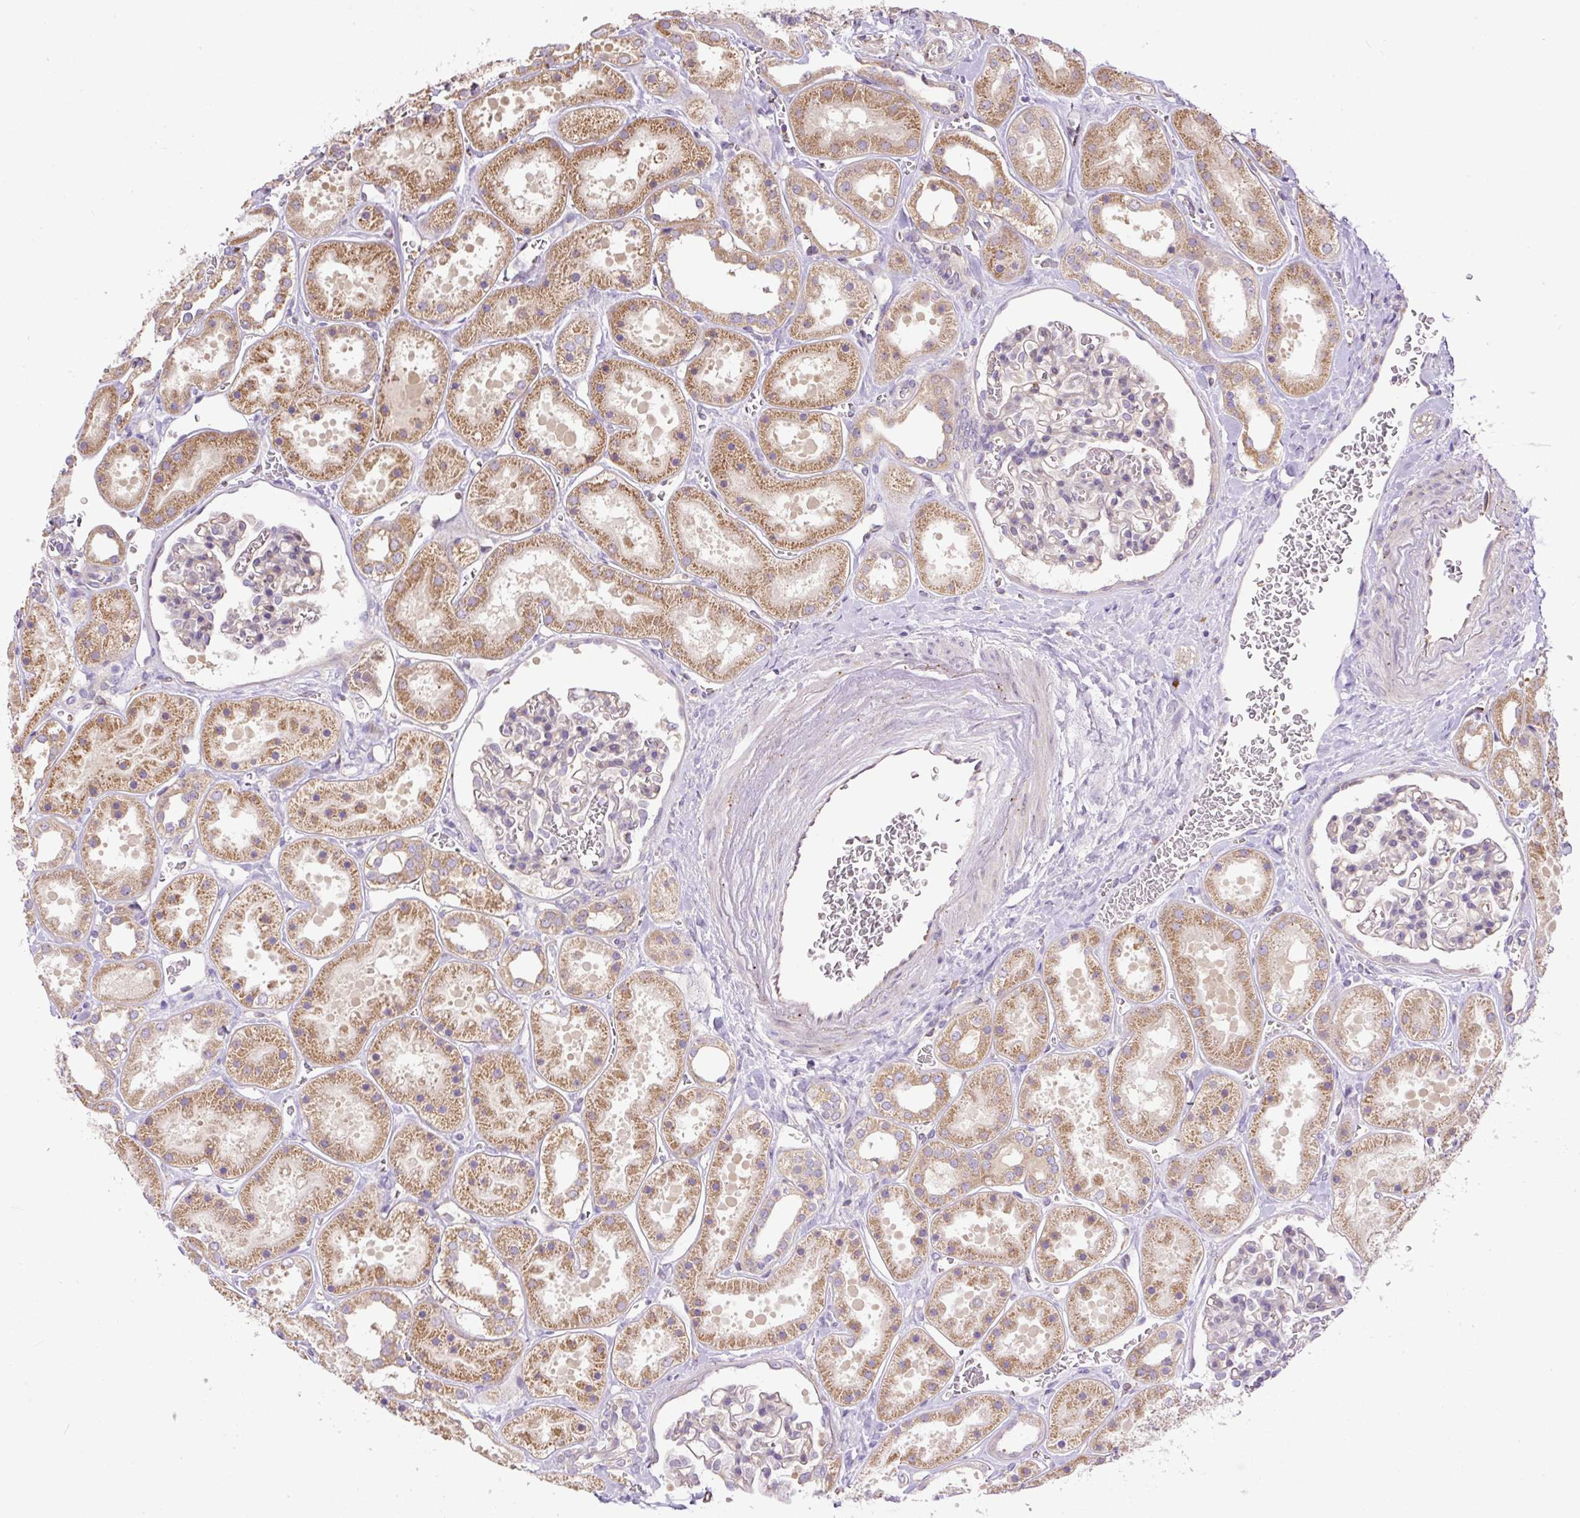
{"staining": {"intensity": "strong", "quantity": "25%-75%", "location": "cytoplasmic/membranous"}, "tissue": "kidney", "cell_type": "Cells in glomeruli", "image_type": "normal", "snomed": [{"axis": "morphology", "description": "Normal tissue, NOS"}, {"axis": "topography", "description": "Kidney"}], "caption": "The photomicrograph demonstrates a brown stain indicating the presence of a protein in the cytoplasmic/membranous of cells in glomeruli in kidney. (brown staining indicates protein expression, while blue staining denotes nuclei).", "gene": "PPME1", "patient": {"sex": "female", "age": 41}}